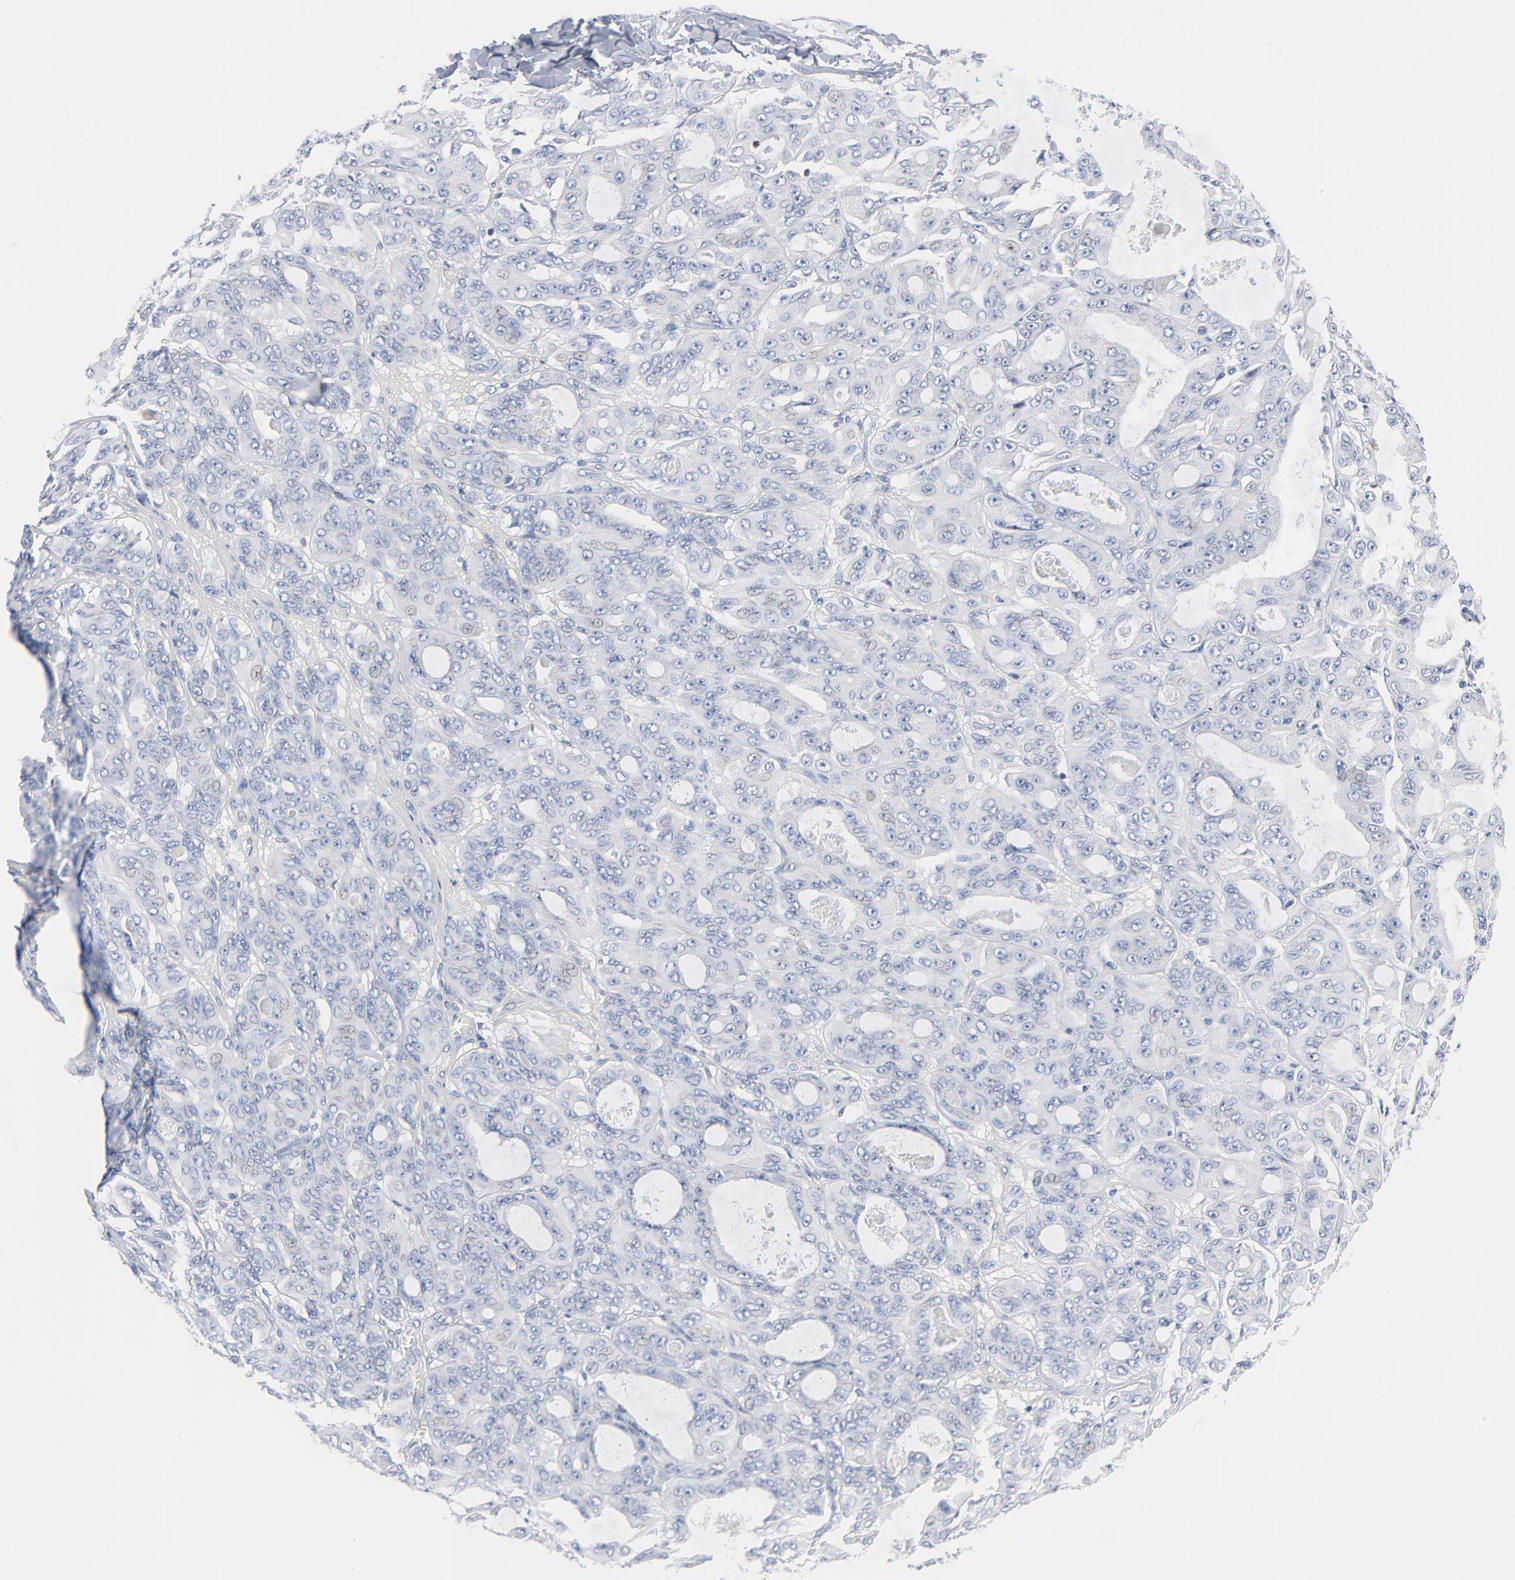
{"staining": {"intensity": "negative", "quantity": "none", "location": "none"}, "tissue": "ovarian cancer", "cell_type": "Tumor cells", "image_type": "cancer", "snomed": [{"axis": "morphology", "description": "Carcinoma, endometroid"}, {"axis": "topography", "description": "Ovary"}], "caption": "This histopathology image is of ovarian endometroid carcinoma stained with IHC to label a protein in brown with the nuclei are counter-stained blue. There is no positivity in tumor cells.", "gene": "GZMB", "patient": {"sex": "female", "age": 61}}